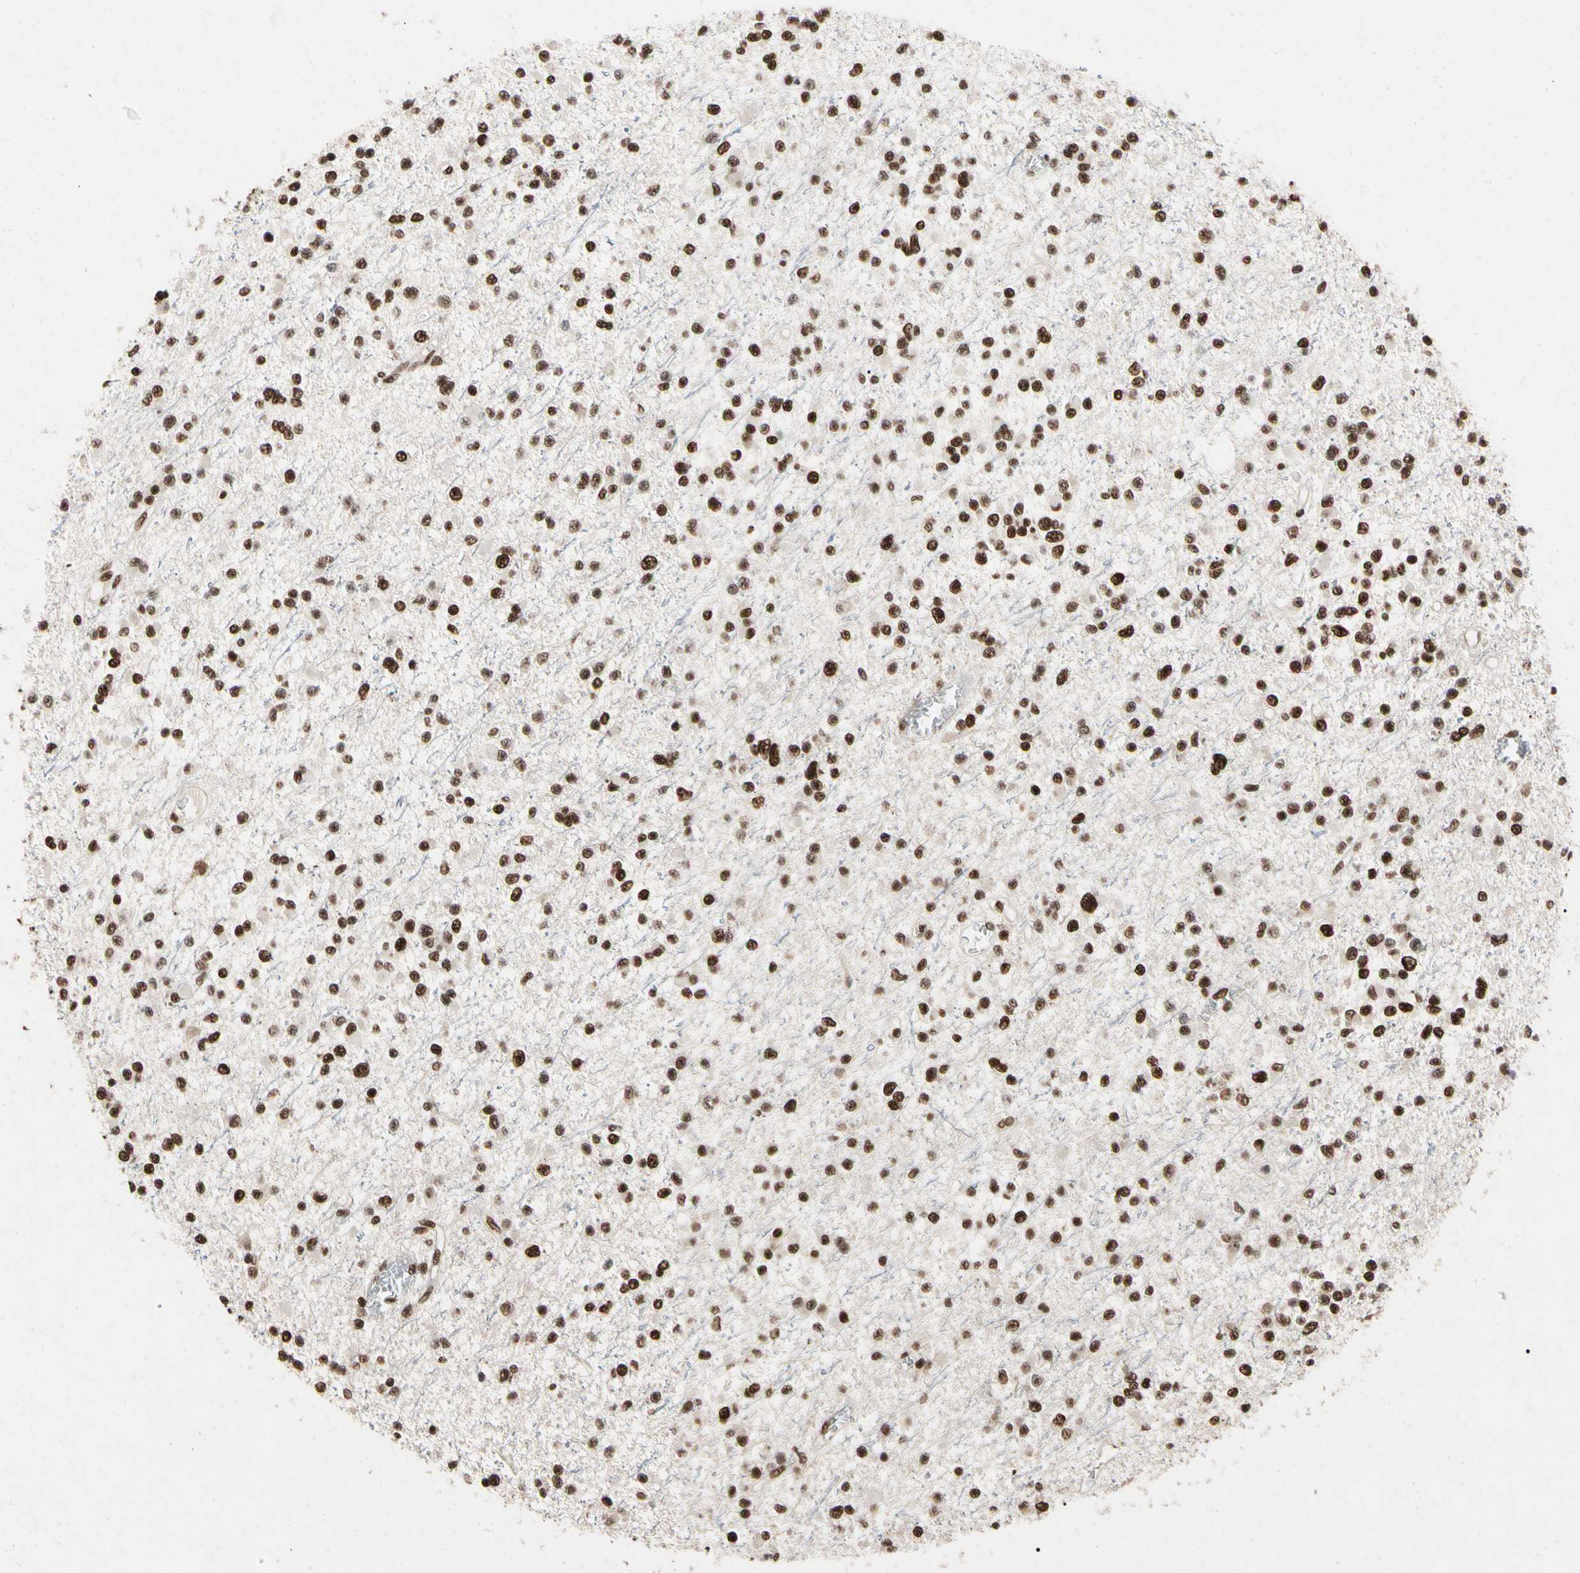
{"staining": {"intensity": "strong", "quantity": ">75%", "location": "nuclear"}, "tissue": "glioma", "cell_type": "Tumor cells", "image_type": "cancer", "snomed": [{"axis": "morphology", "description": "Glioma, malignant, Low grade"}, {"axis": "topography", "description": "Brain"}], "caption": "This is an image of immunohistochemistry staining of glioma, which shows strong expression in the nuclear of tumor cells.", "gene": "FAM98B", "patient": {"sex": "female", "age": 22}}